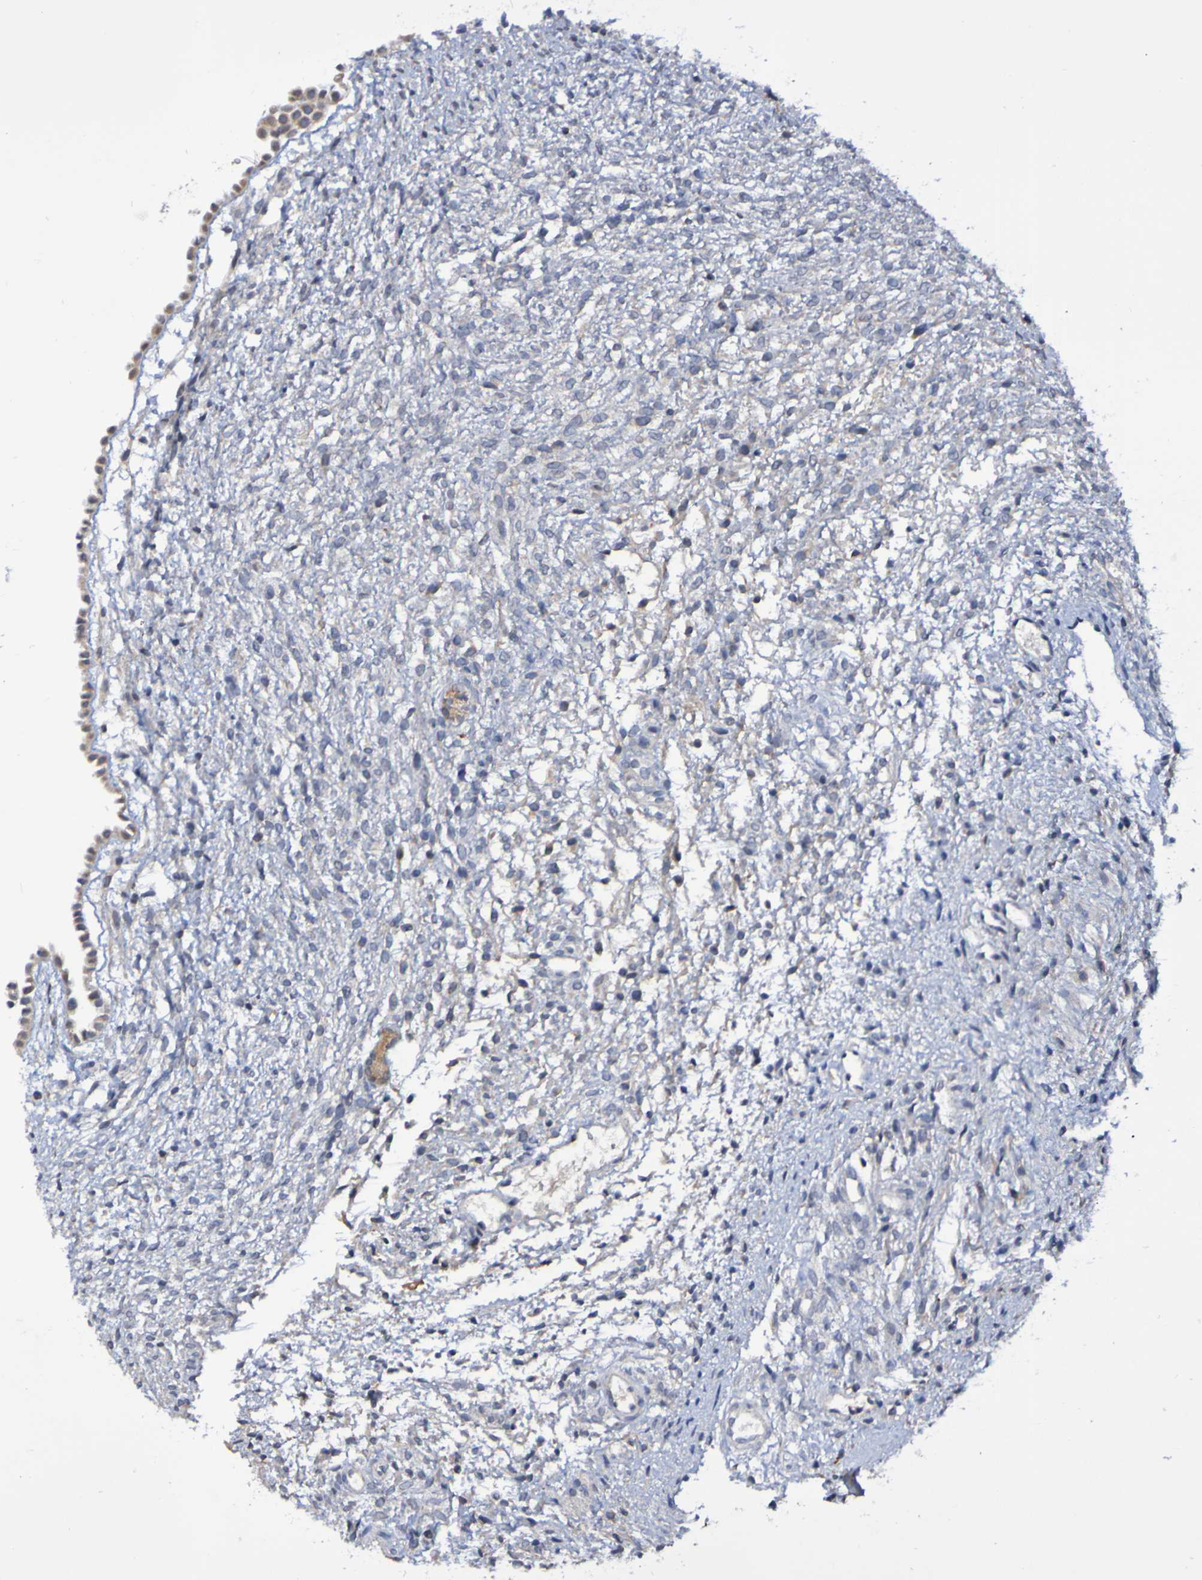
{"staining": {"intensity": "moderate", "quantity": ">75%", "location": "cytoplasmic/membranous"}, "tissue": "ovary", "cell_type": "Follicle cells", "image_type": "normal", "snomed": [{"axis": "morphology", "description": "Normal tissue, NOS"}, {"axis": "morphology", "description": "Cyst, NOS"}, {"axis": "topography", "description": "Ovary"}], "caption": "This micrograph demonstrates IHC staining of unremarkable human ovary, with medium moderate cytoplasmic/membranous staining in about >75% of follicle cells.", "gene": "PTP4A2", "patient": {"sex": "female", "age": 18}}